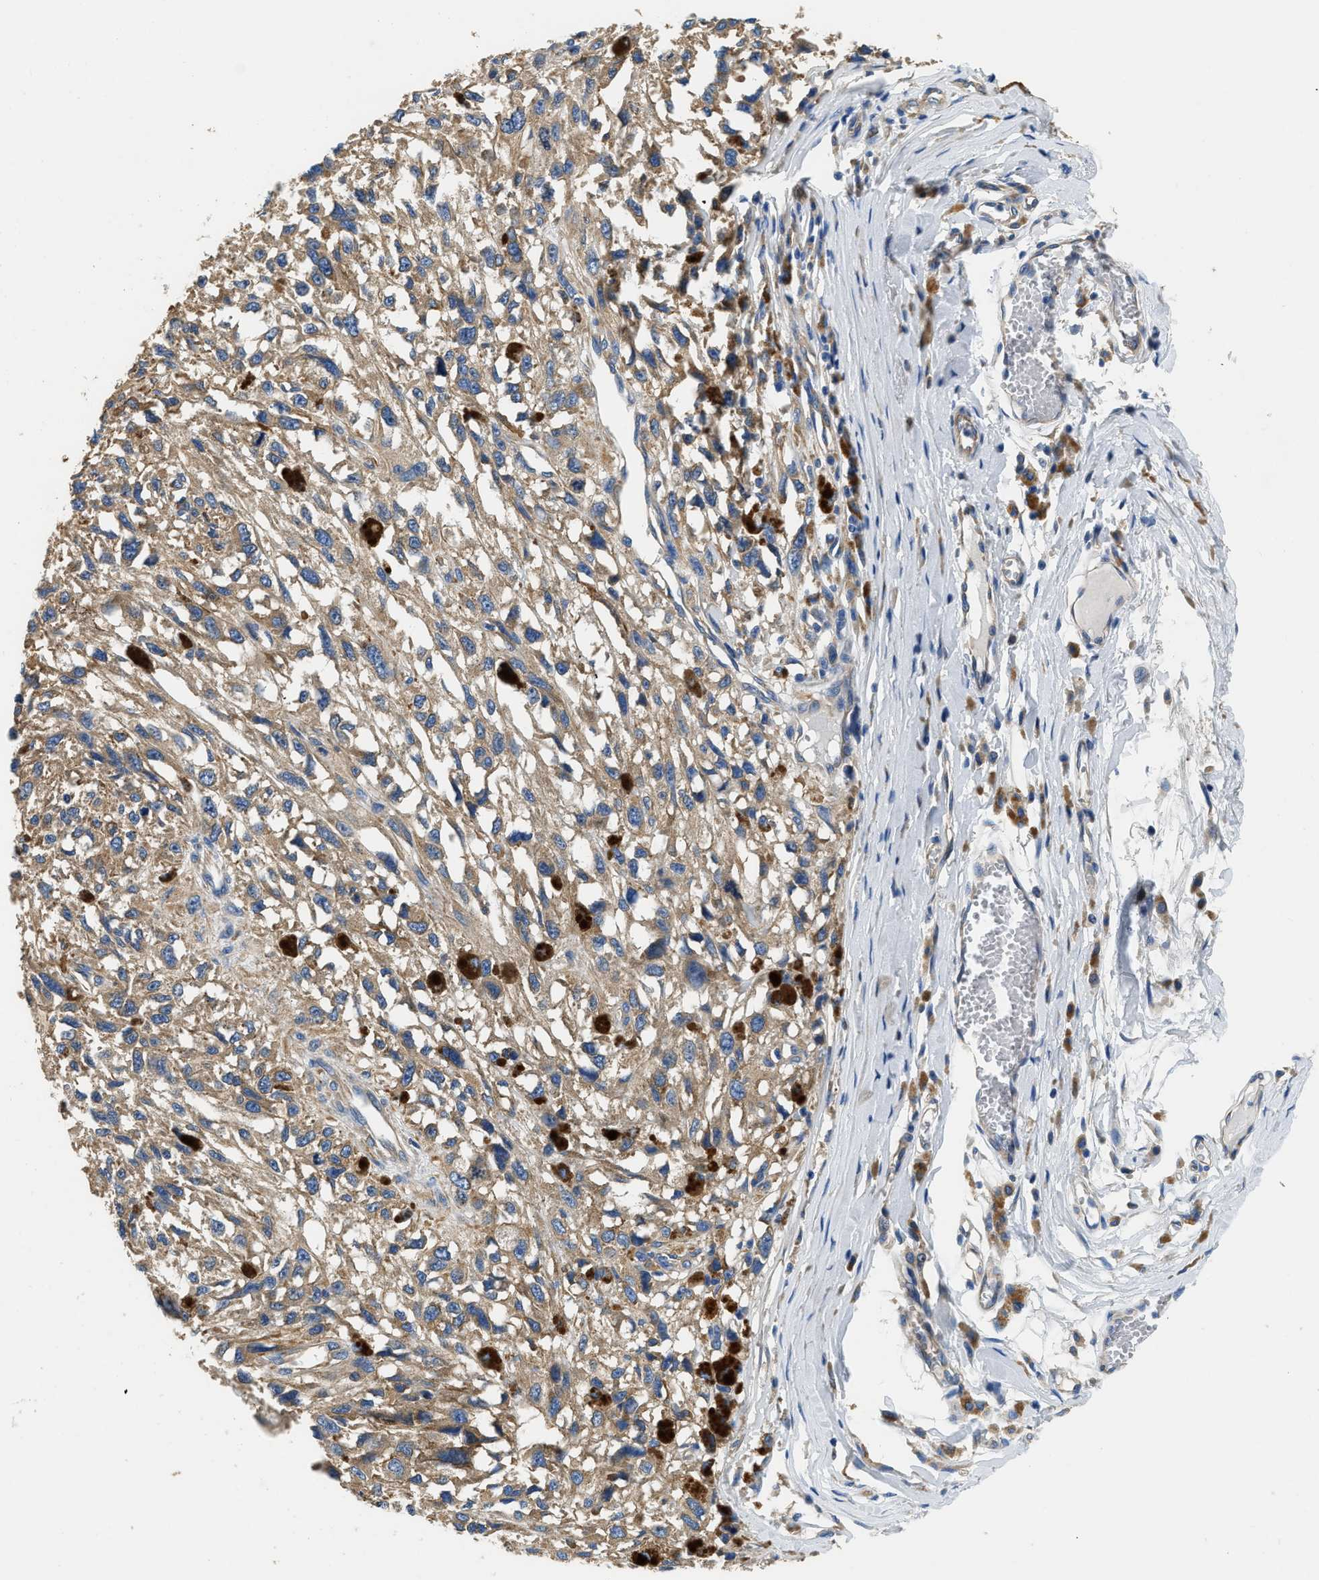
{"staining": {"intensity": "moderate", "quantity": ">75%", "location": "cytoplasmic/membranous"}, "tissue": "melanoma", "cell_type": "Tumor cells", "image_type": "cancer", "snomed": [{"axis": "morphology", "description": "Malignant melanoma, Metastatic site"}, {"axis": "topography", "description": "Lymph node"}], "caption": "Malignant melanoma (metastatic site) tissue demonstrates moderate cytoplasmic/membranous positivity in approximately >75% of tumor cells", "gene": "CSDE1", "patient": {"sex": "male", "age": 59}}